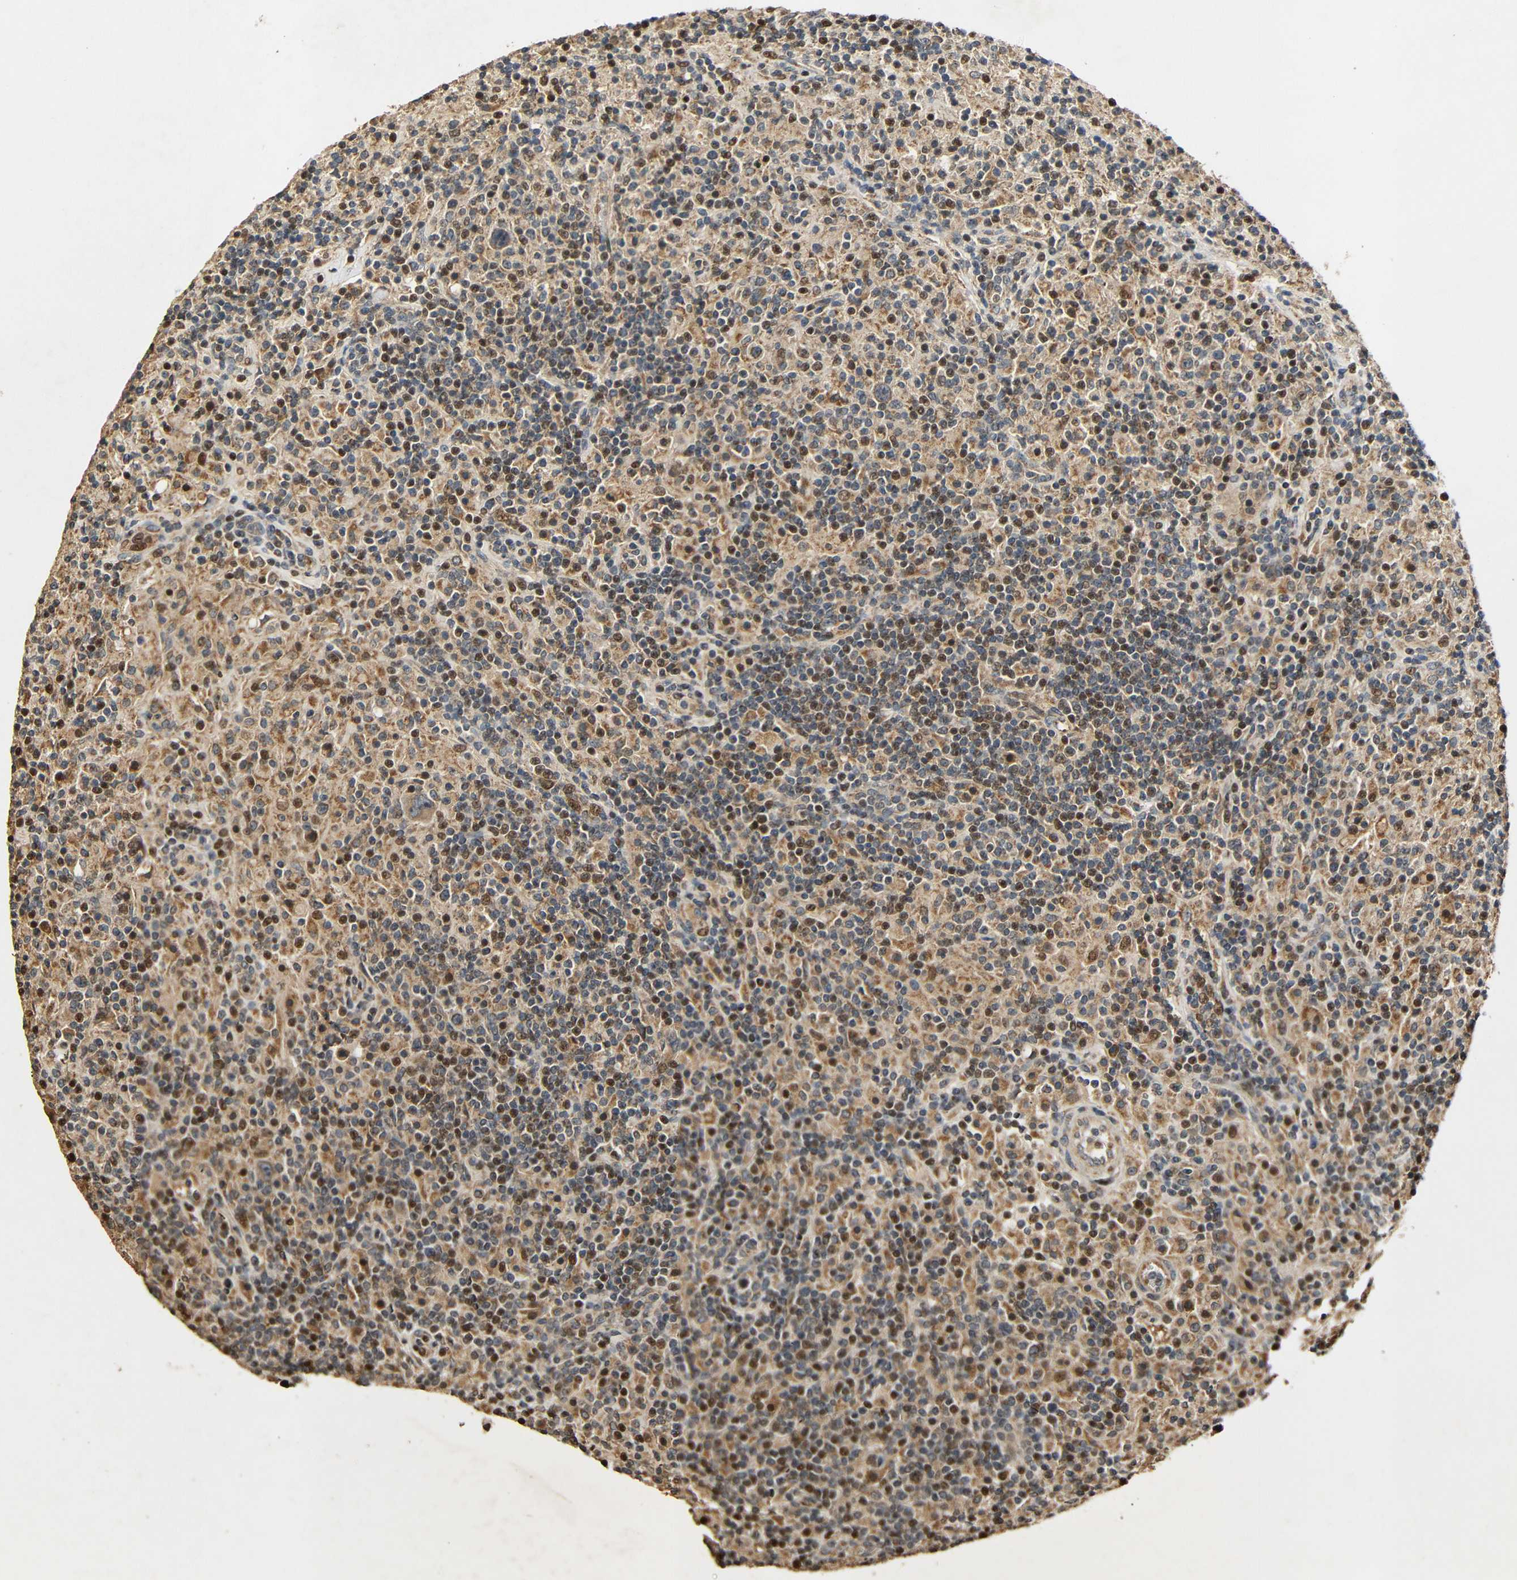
{"staining": {"intensity": "moderate", "quantity": ">75%", "location": "cytoplasmic/membranous"}, "tissue": "lymphoma", "cell_type": "Tumor cells", "image_type": "cancer", "snomed": [{"axis": "morphology", "description": "Hodgkin's disease, NOS"}, {"axis": "topography", "description": "Lymph node"}], "caption": "Tumor cells demonstrate medium levels of moderate cytoplasmic/membranous staining in approximately >75% of cells in human Hodgkin's disease.", "gene": "KAZALD1", "patient": {"sex": "male", "age": 70}}